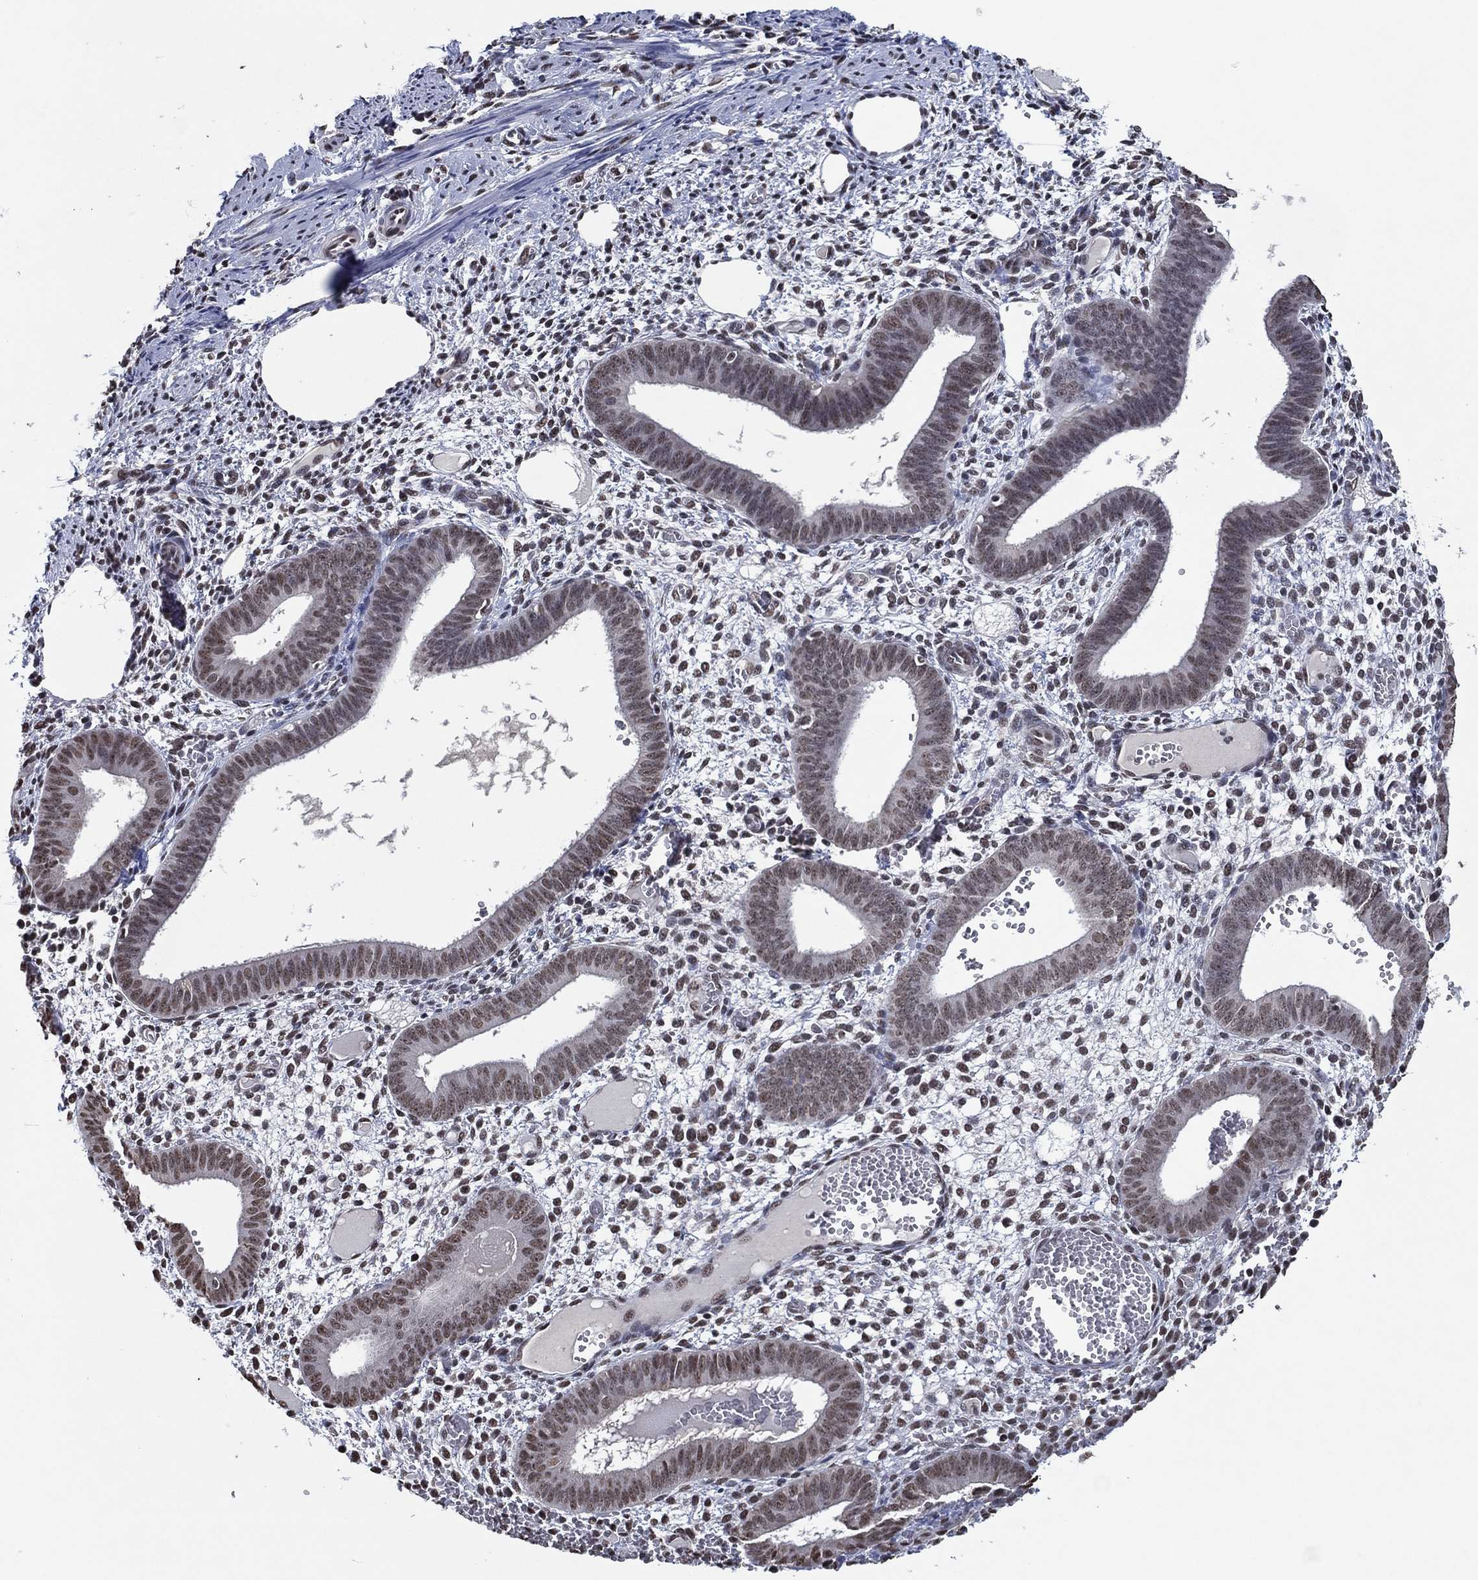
{"staining": {"intensity": "moderate", "quantity": ">75%", "location": "nuclear"}, "tissue": "endometrium", "cell_type": "Cells in endometrial stroma", "image_type": "normal", "snomed": [{"axis": "morphology", "description": "Normal tissue, NOS"}, {"axis": "topography", "description": "Endometrium"}], "caption": "Immunohistochemistry (DAB) staining of benign endometrium demonstrates moderate nuclear protein staining in about >75% of cells in endometrial stroma.", "gene": "ZBTB42", "patient": {"sex": "female", "age": 42}}